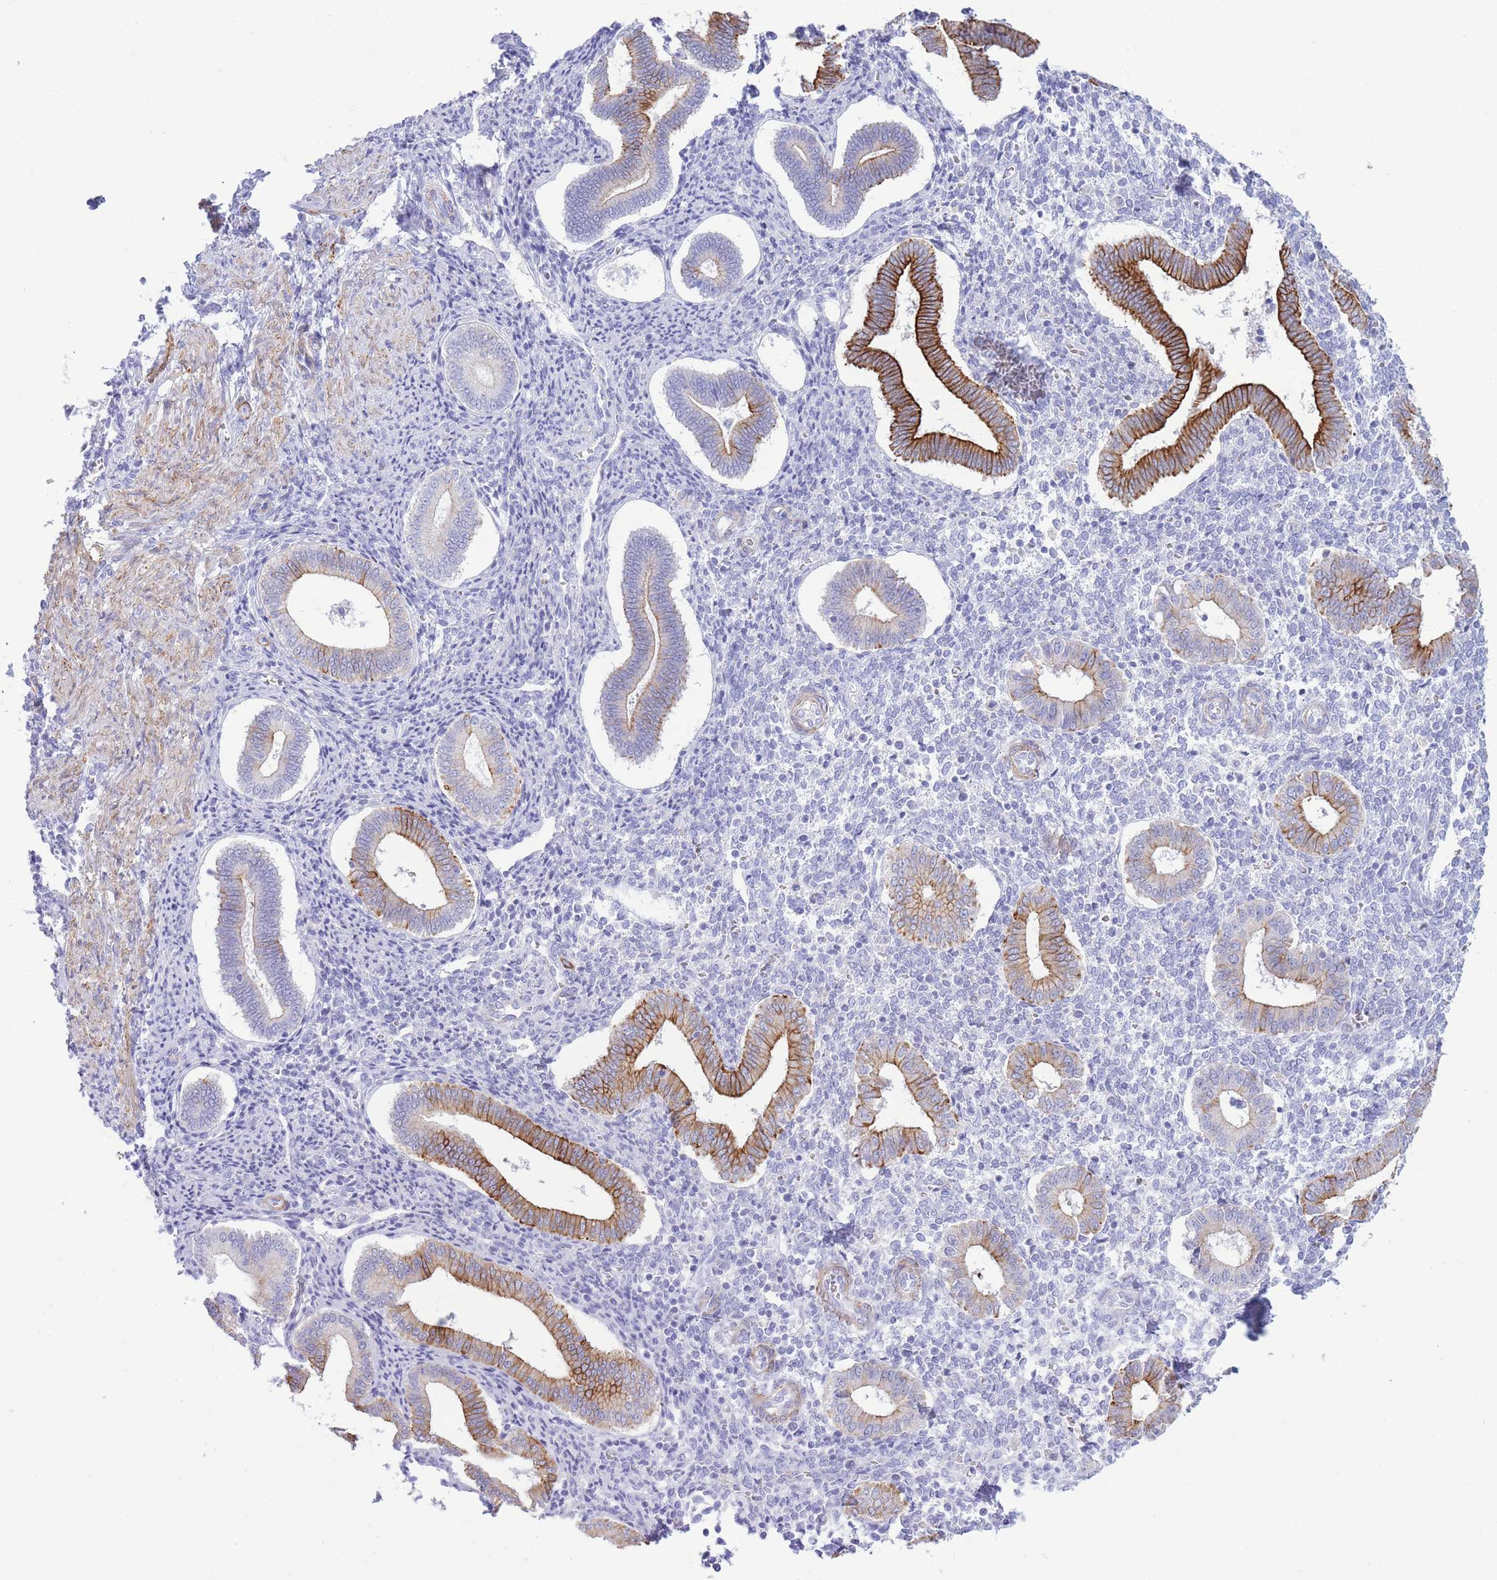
{"staining": {"intensity": "negative", "quantity": "none", "location": "none"}, "tissue": "endometrium", "cell_type": "Cells in endometrial stroma", "image_type": "normal", "snomed": [{"axis": "morphology", "description": "Normal tissue, NOS"}, {"axis": "topography", "description": "Endometrium"}], "caption": "A photomicrograph of human endometrium is negative for staining in cells in endometrial stroma. (DAB (3,3'-diaminobenzidine) IHC visualized using brightfield microscopy, high magnification).", "gene": "VWA8", "patient": {"sex": "female", "age": 44}}